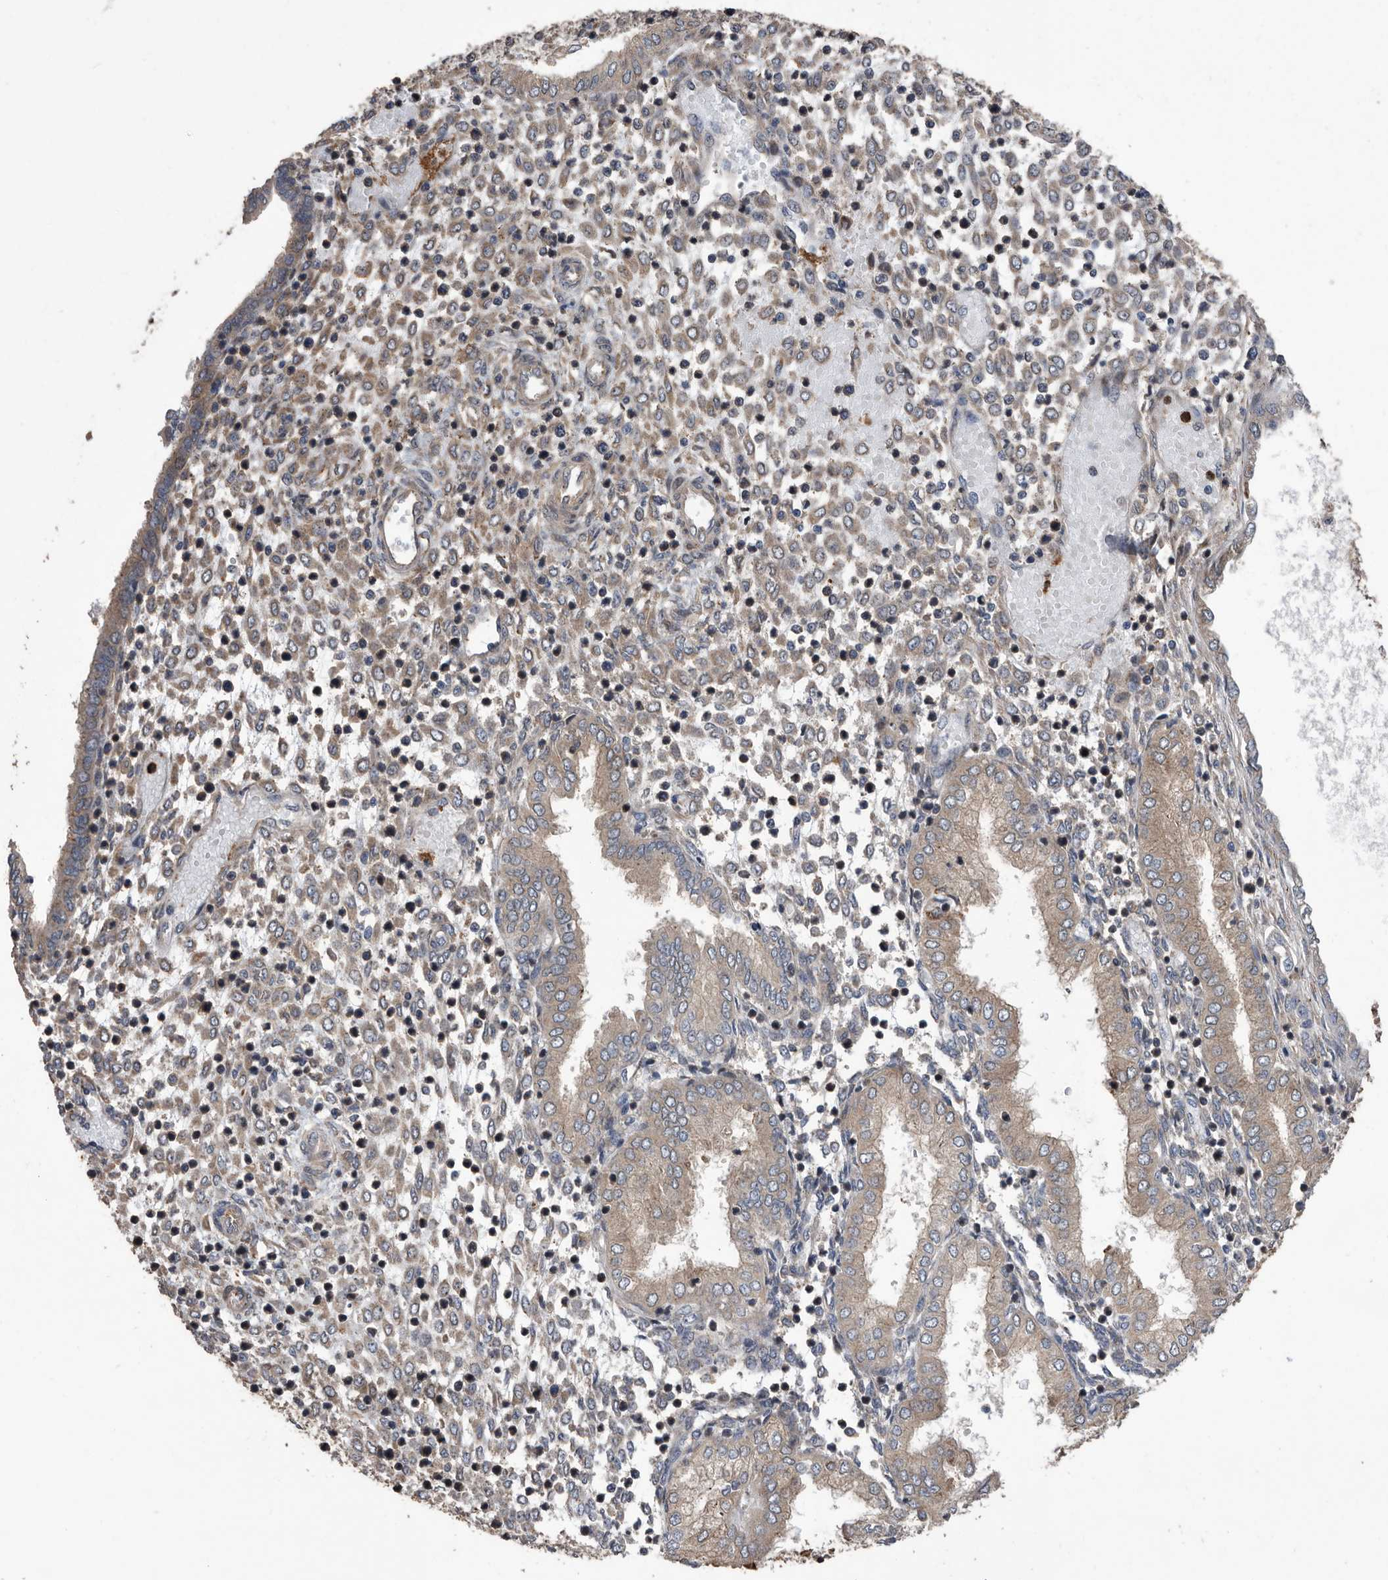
{"staining": {"intensity": "weak", "quantity": "25%-75%", "location": "cytoplasmic/membranous"}, "tissue": "endometrium", "cell_type": "Cells in endometrial stroma", "image_type": "normal", "snomed": [{"axis": "morphology", "description": "Normal tissue, NOS"}, {"axis": "topography", "description": "Endometrium"}], "caption": "Immunohistochemical staining of benign endometrium exhibits 25%-75% levels of weak cytoplasmic/membranous protein positivity in approximately 25%-75% of cells in endometrial stroma. The staining was performed using DAB (3,3'-diaminobenzidine) to visualize the protein expression in brown, while the nuclei were stained in blue with hematoxylin (Magnification: 20x).", "gene": "SERINC2", "patient": {"sex": "female", "age": 53}}